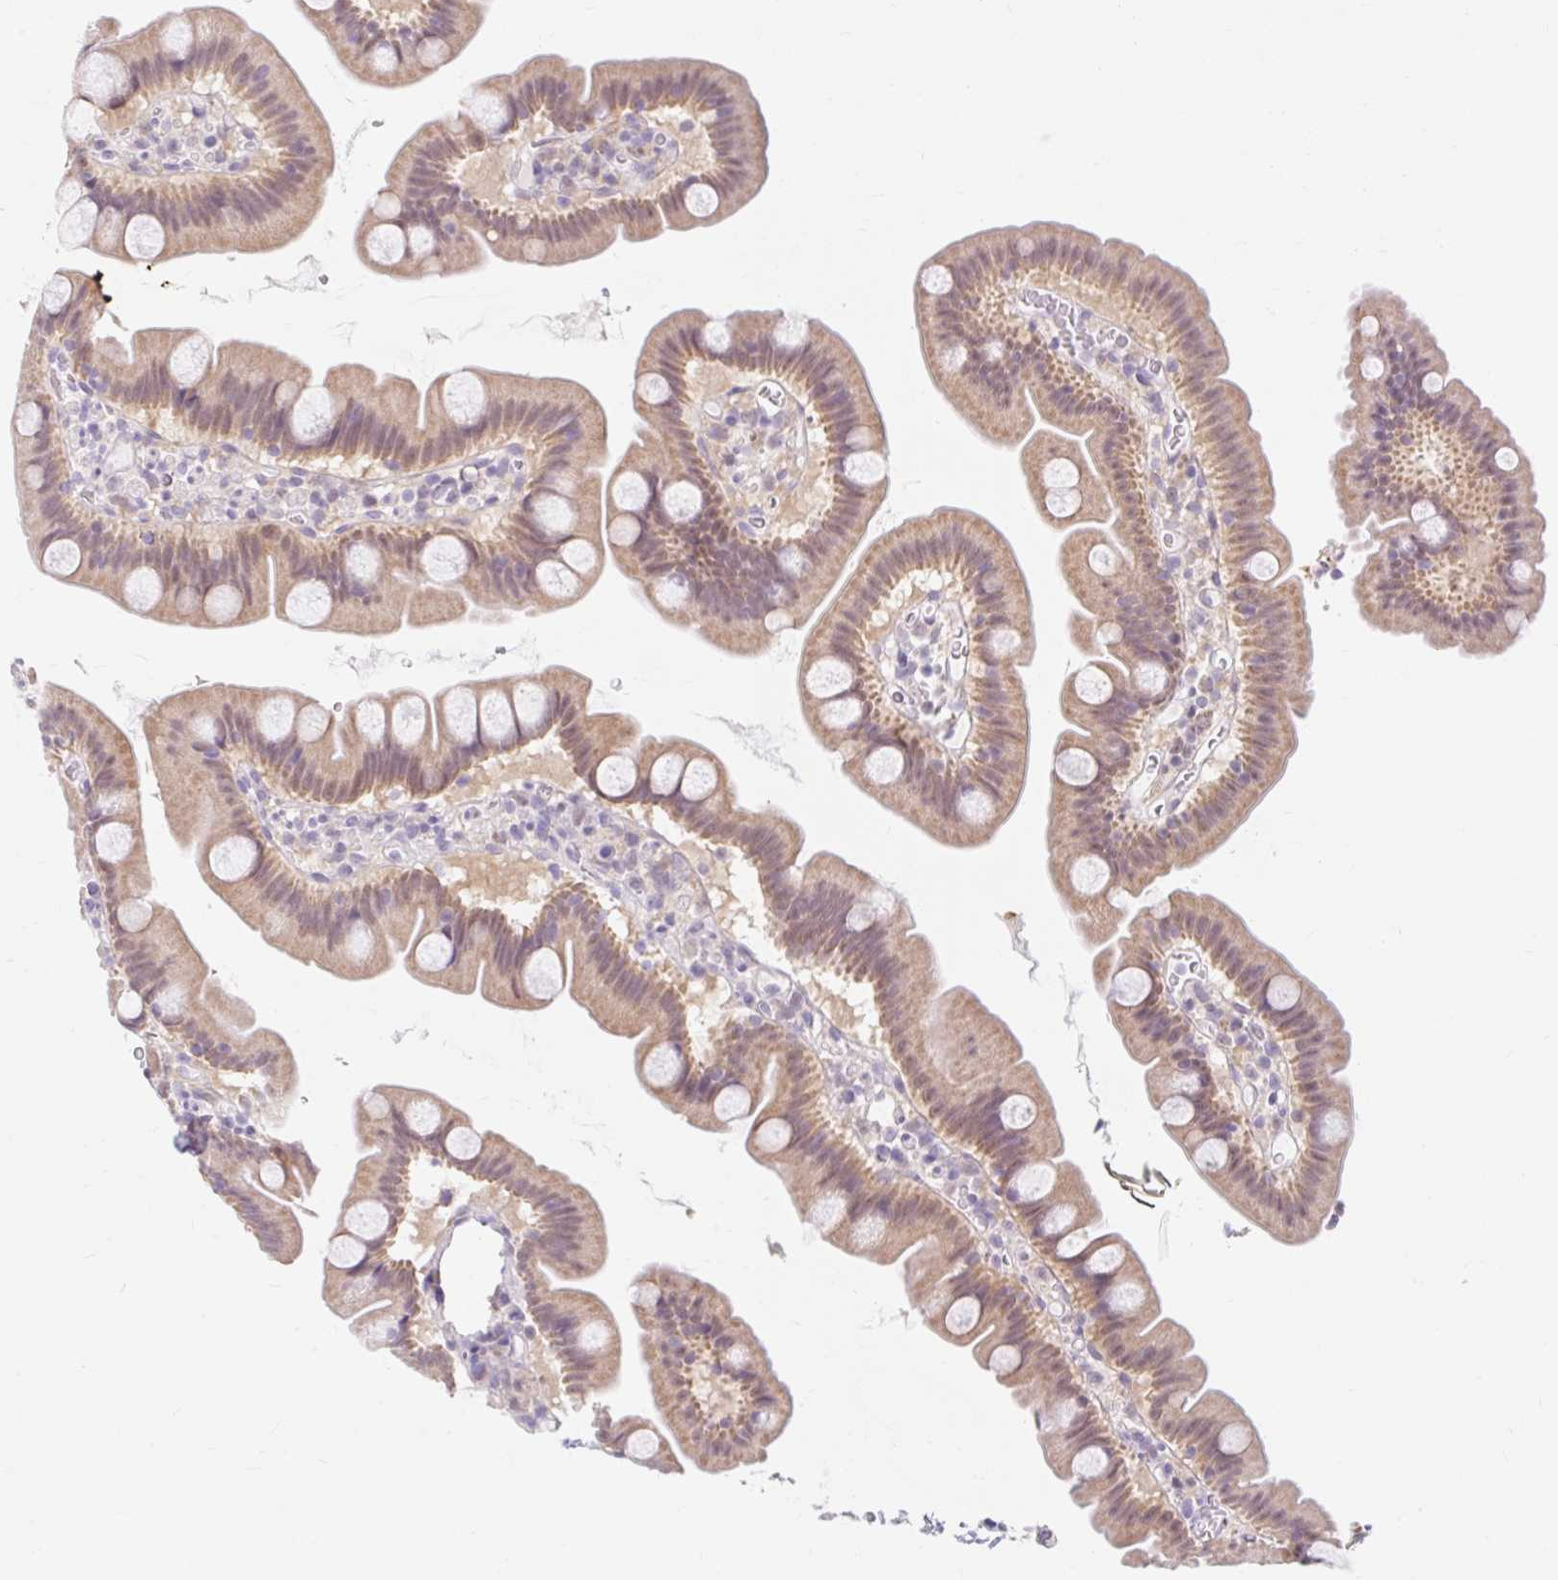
{"staining": {"intensity": "moderate", "quantity": ">75%", "location": "cytoplasmic/membranous"}, "tissue": "small intestine", "cell_type": "Glandular cells", "image_type": "normal", "snomed": [{"axis": "morphology", "description": "Normal tissue, NOS"}, {"axis": "topography", "description": "Small intestine"}], "caption": "Glandular cells reveal medium levels of moderate cytoplasmic/membranous staining in about >75% of cells in unremarkable small intestine. Nuclei are stained in blue.", "gene": "ITPK1", "patient": {"sex": "female", "age": 68}}